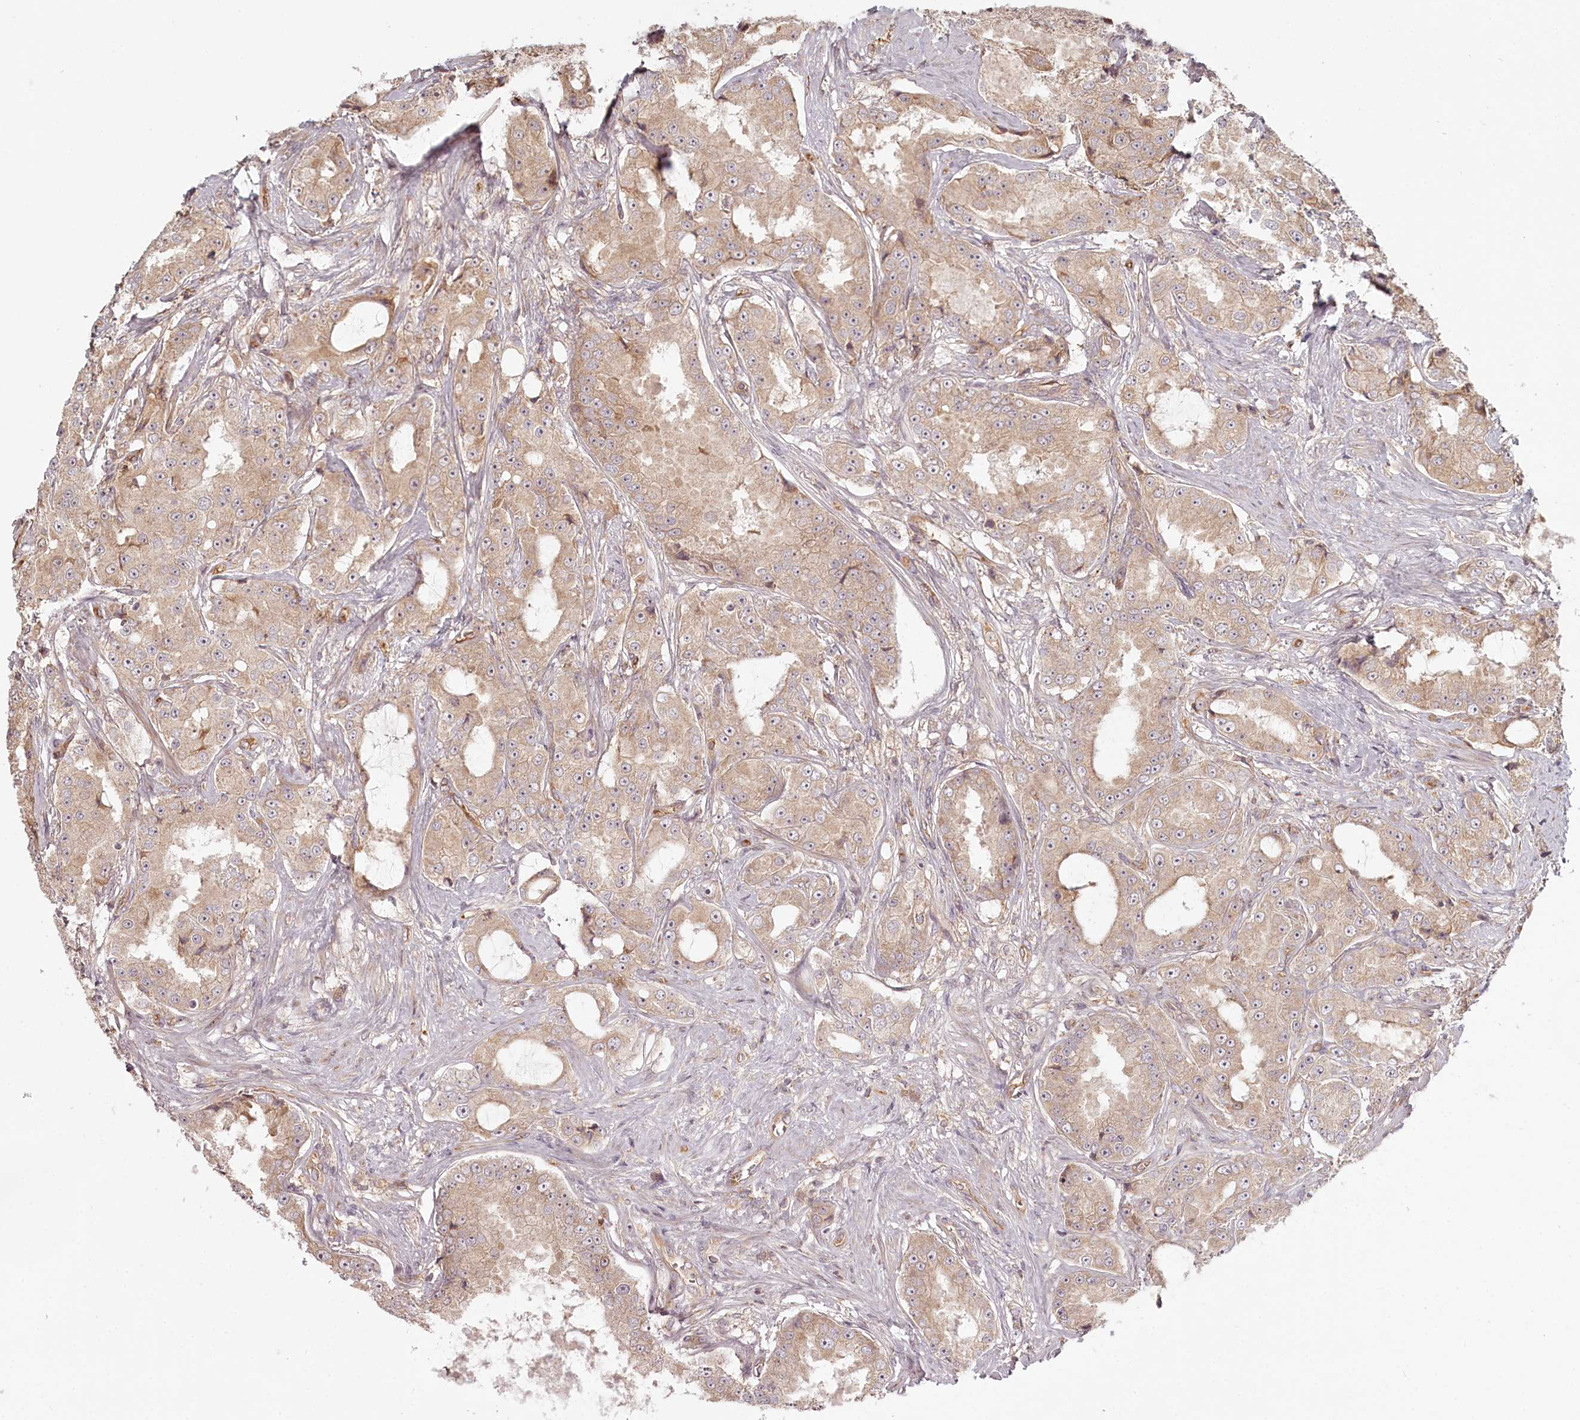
{"staining": {"intensity": "weak", "quantity": "25%-75%", "location": "cytoplasmic/membranous"}, "tissue": "prostate cancer", "cell_type": "Tumor cells", "image_type": "cancer", "snomed": [{"axis": "morphology", "description": "Adenocarcinoma, High grade"}, {"axis": "topography", "description": "Prostate"}], "caption": "Immunohistochemical staining of human prostate cancer exhibits low levels of weak cytoplasmic/membranous positivity in about 25%-75% of tumor cells.", "gene": "TMIE", "patient": {"sex": "male", "age": 73}}